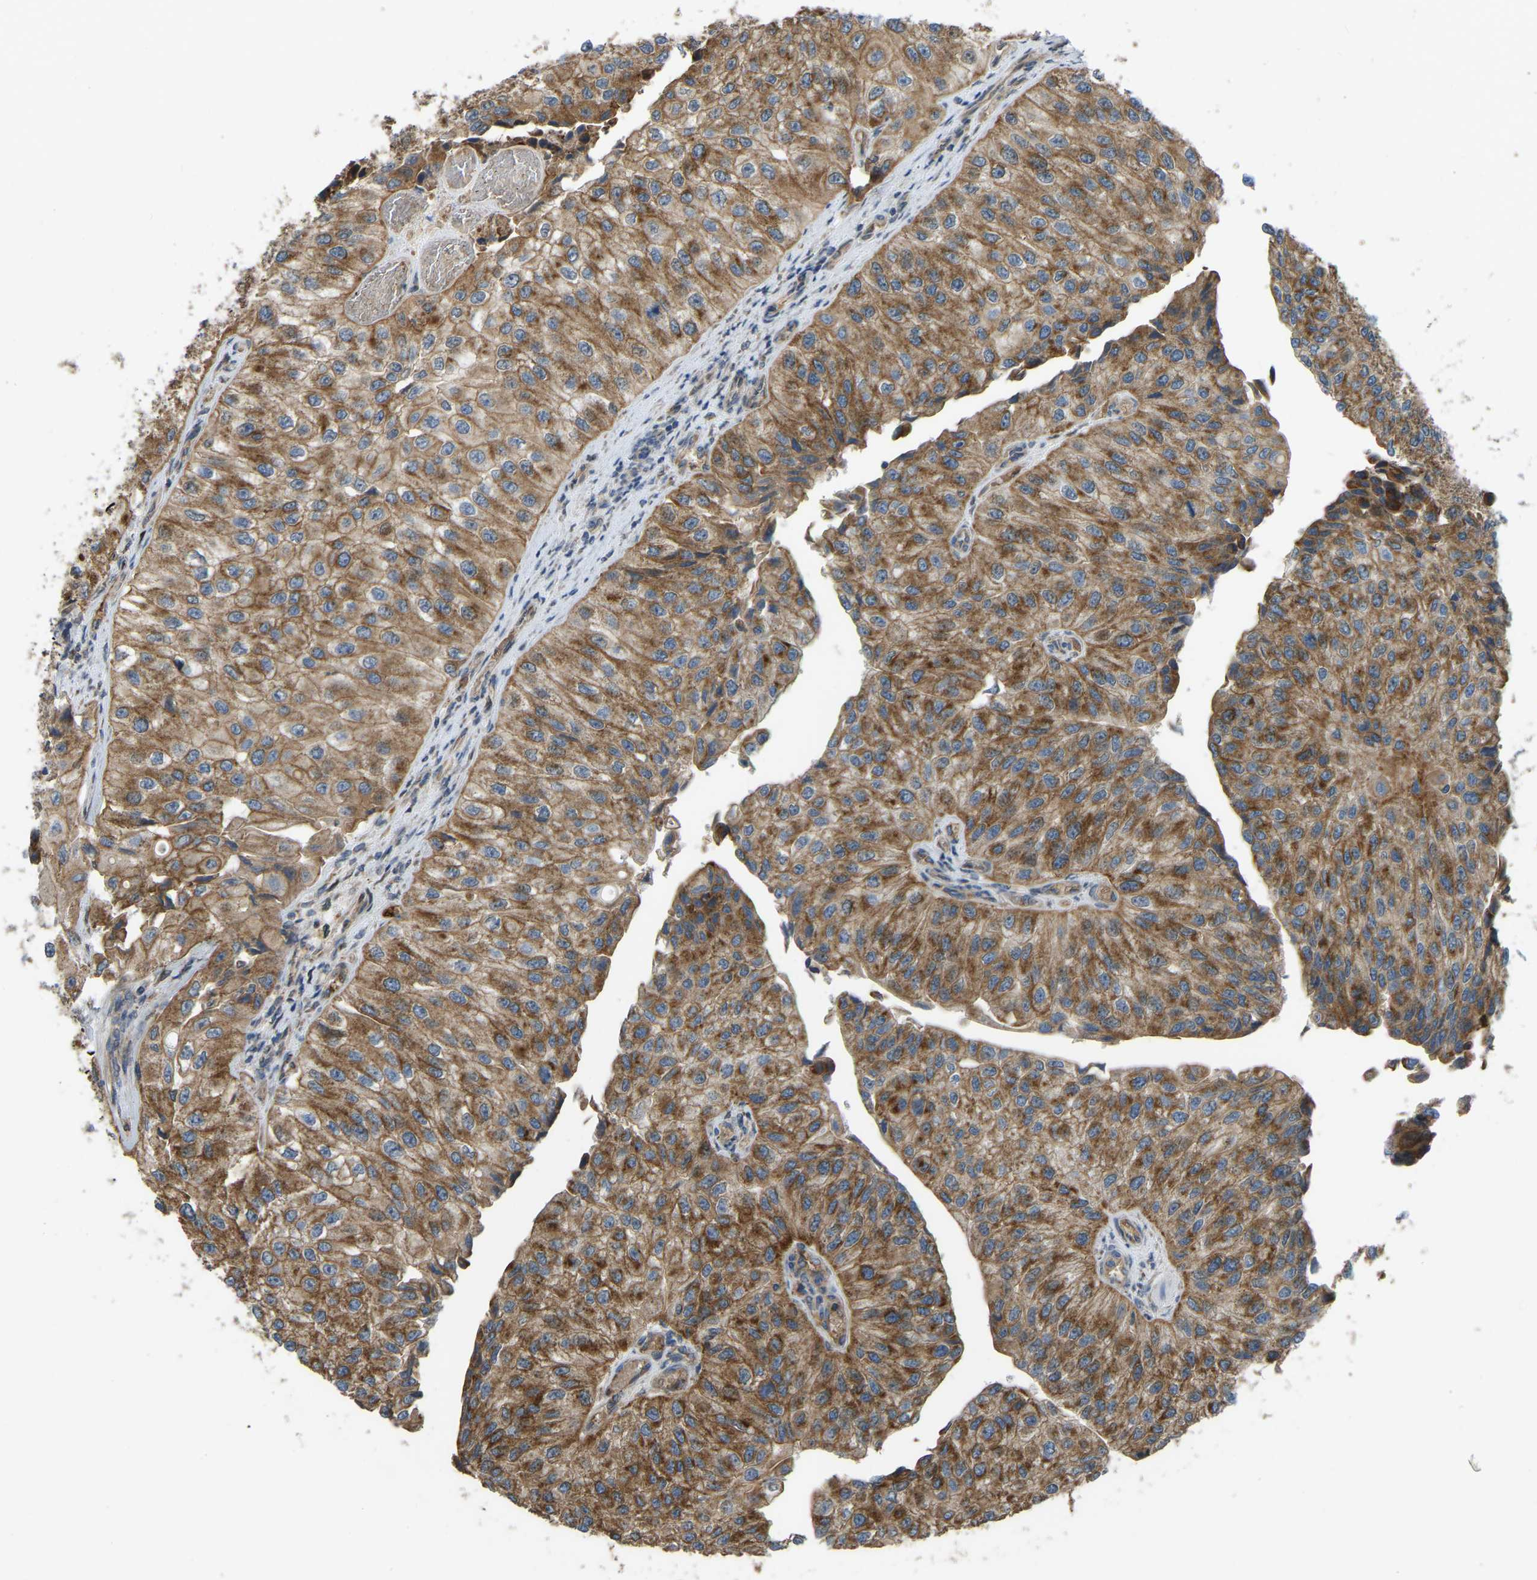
{"staining": {"intensity": "moderate", "quantity": ">75%", "location": "cytoplasmic/membranous"}, "tissue": "urothelial cancer", "cell_type": "Tumor cells", "image_type": "cancer", "snomed": [{"axis": "morphology", "description": "Urothelial carcinoma, High grade"}, {"axis": "topography", "description": "Kidney"}, {"axis": "topography", "description": "Urinary bladder"}], "caption": "Urothelial cancer stained for a protein demonstrates moderate cytoplasmic/membranous positivity in tumor cells. (brown staining indicates protein expression, while blue staining denotes nuclei).", "gene": "C21orf91", "patient": {"sex": "male", "age": 77}}